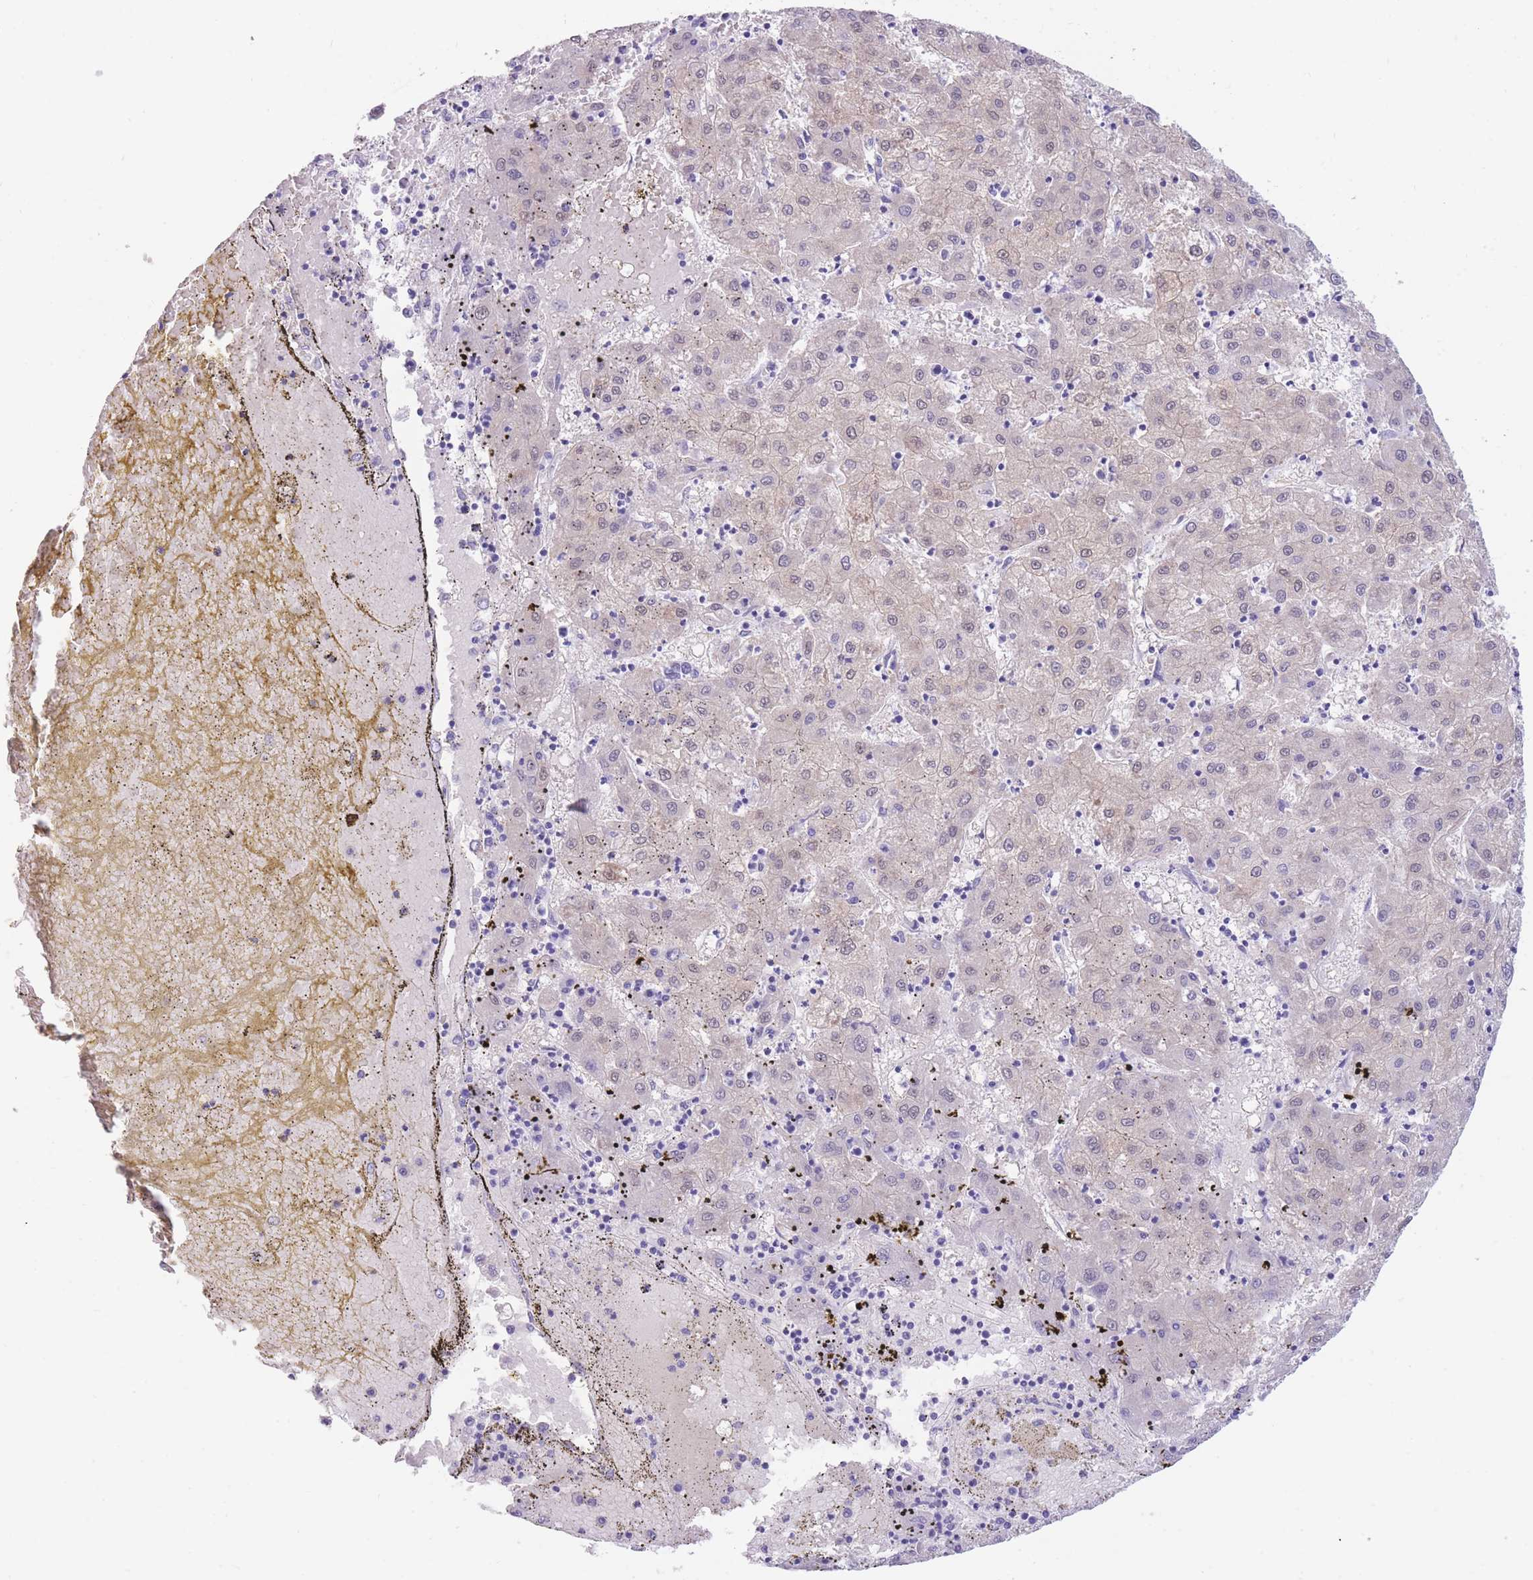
{"staining": {"intensity": "negative", "quantity": "none", "location": "none"}, "tissue": "liver cancer", "cell_type": "Tumor cells", "image_type": "cancer", "snomed": [{"axis": "morphology", "description": "Carcinoma, Hepatocellular, NOS"}, {"axis": "topography", "description": "Liver"}], "caption": "Tumor cells are negative for protein expression in human hepatocellular carcinoma (liver). (Brightfield microscopy of DAB IHC at high magnification).", "gene": "SULT1A1", "patient": {"sex": "male", "age": 72}}